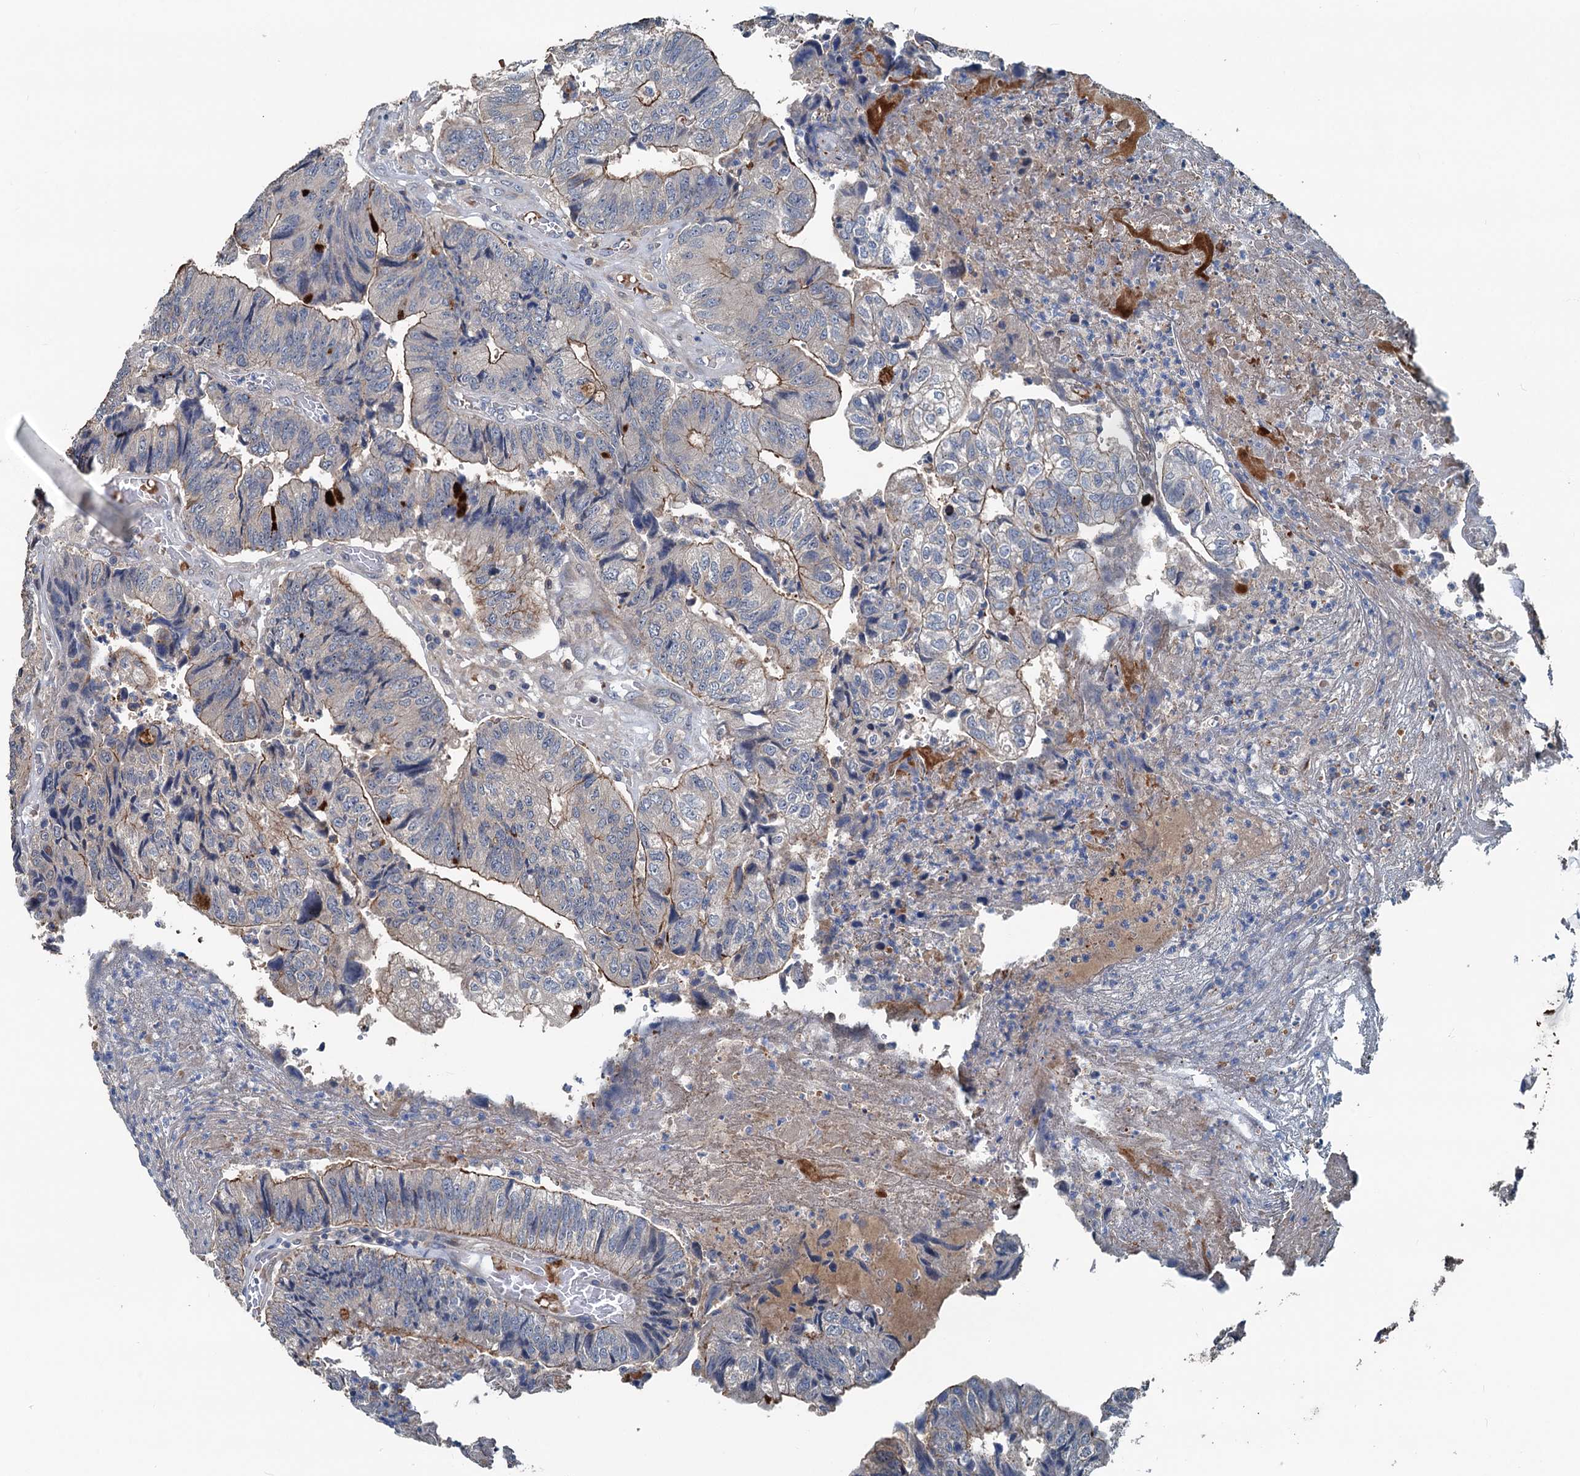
{"staining": {"intensity": "moderate", "quantity": "<25%", "location": "cytoplasmic/membranous"}, "tissue": "colorectal cancer", "cell_type": "Tumor cells", "image_type": "cancer", "snomed": [{"axis": "morphology", "description": "Adenocarcinoma, NOS"}, {"axis": "topography", "description": "Colon"}], "caption": "A high-resolution micrograph shows immunohistochemistry staining of colorectal cancer (adenocarcinoma), which reveals moderate cytoplasmic/membranous staining in about <25% of tumor cells.", "gene": "TEDC1", "patient": {"sex": "female", "age": 67}}